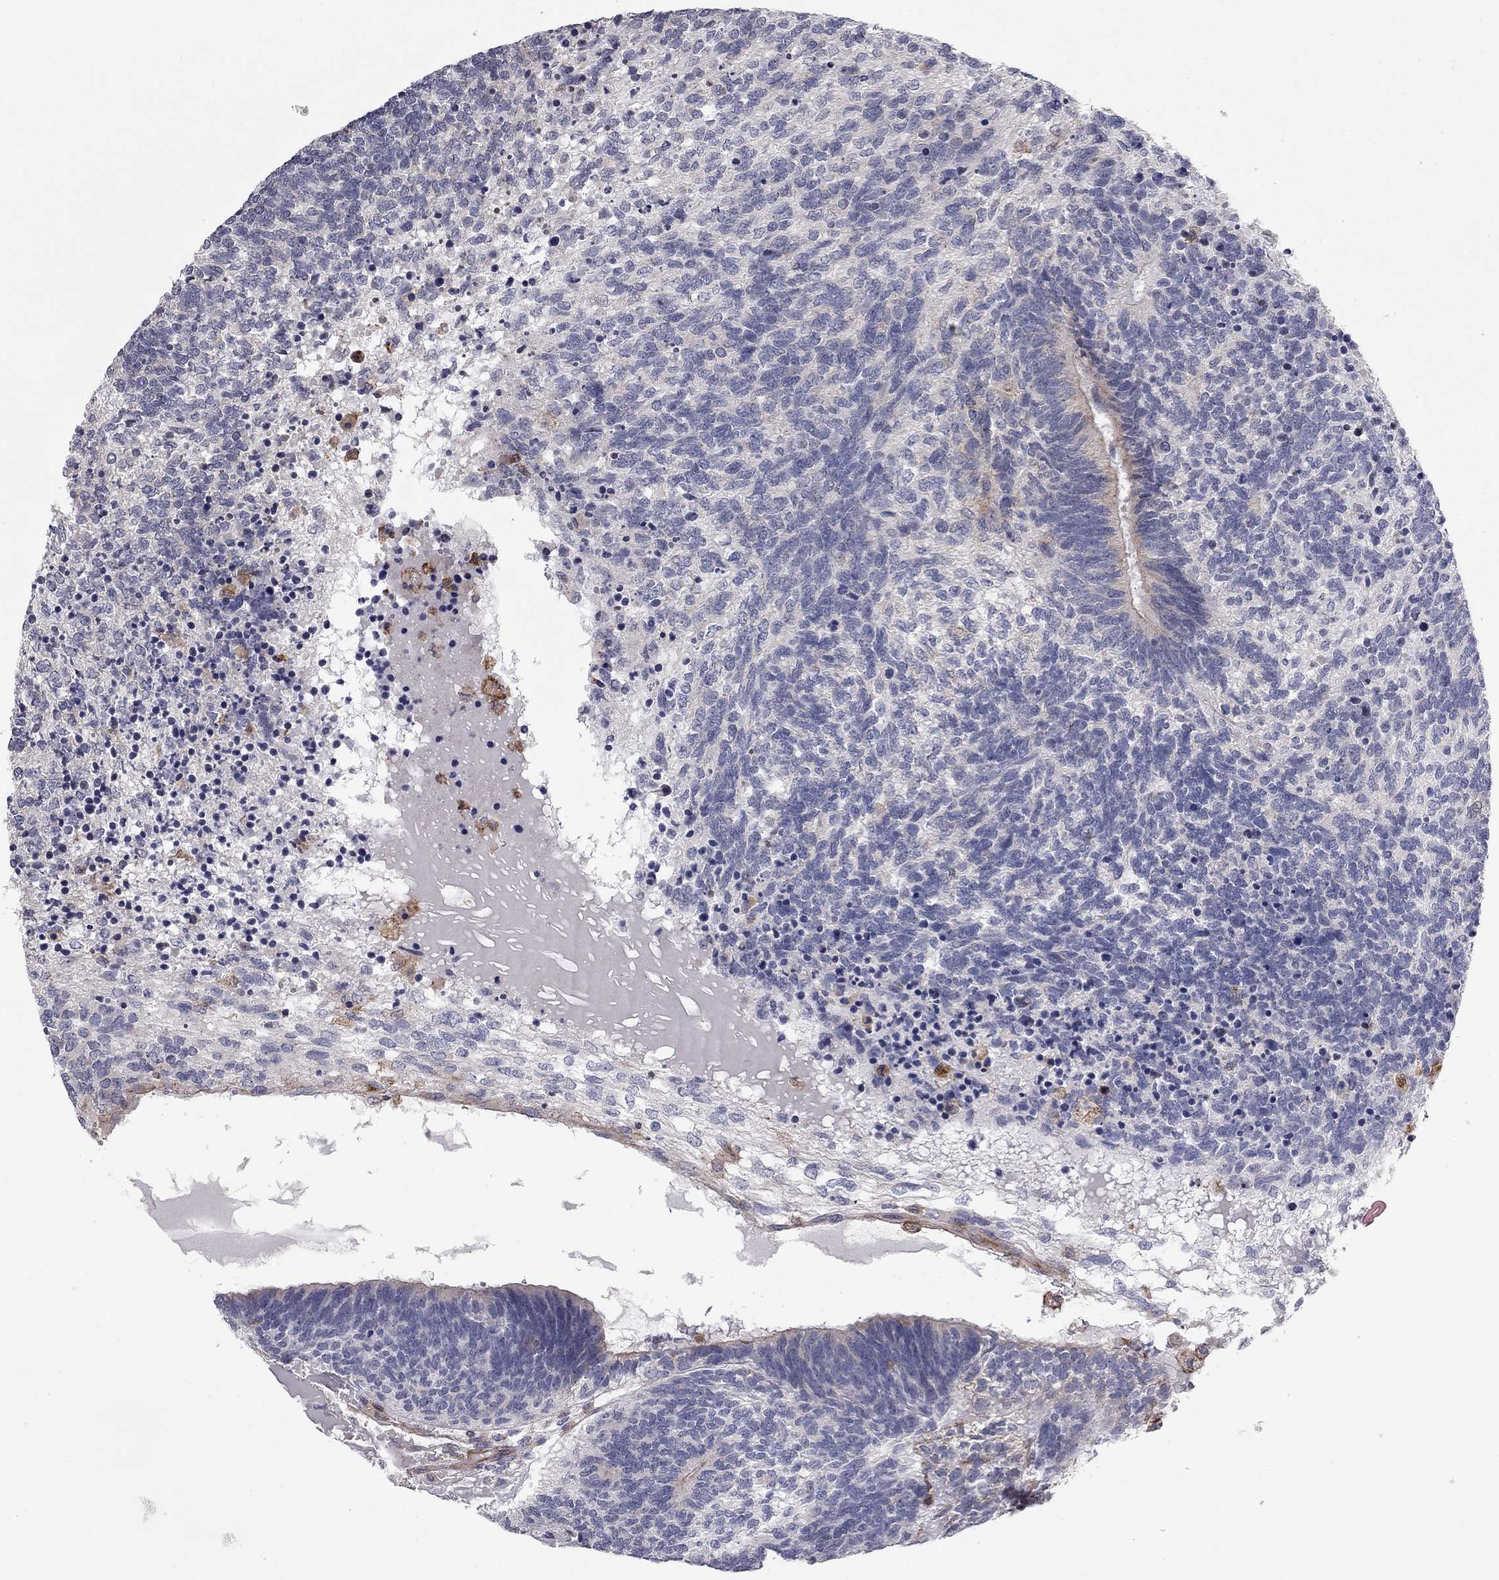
{"staining": {"intensity": "moderate", "quantity": "<25%", "location": "cytoplasmic/membranous"}, "tissue": "testis cancer", "cell_type": "Tumor cells", "image_type": "cancer", "snomed": [{"axis": "morphology", "description": "Seminoma, NOS"}, {"axis": "morphology", "description": "Carcinoma, Embryonal, NOS"}, {"axis": "topography", "description": "Testis"}], "caption": "This photomicrograph demonstrates IHC staining of human testis cancer (seminoma), with low moderate cytoplasmic/membranous staining in about <25% of tumor cells.", "gene": "RASEF", "patient": {"sex": "male", "age": 41}}